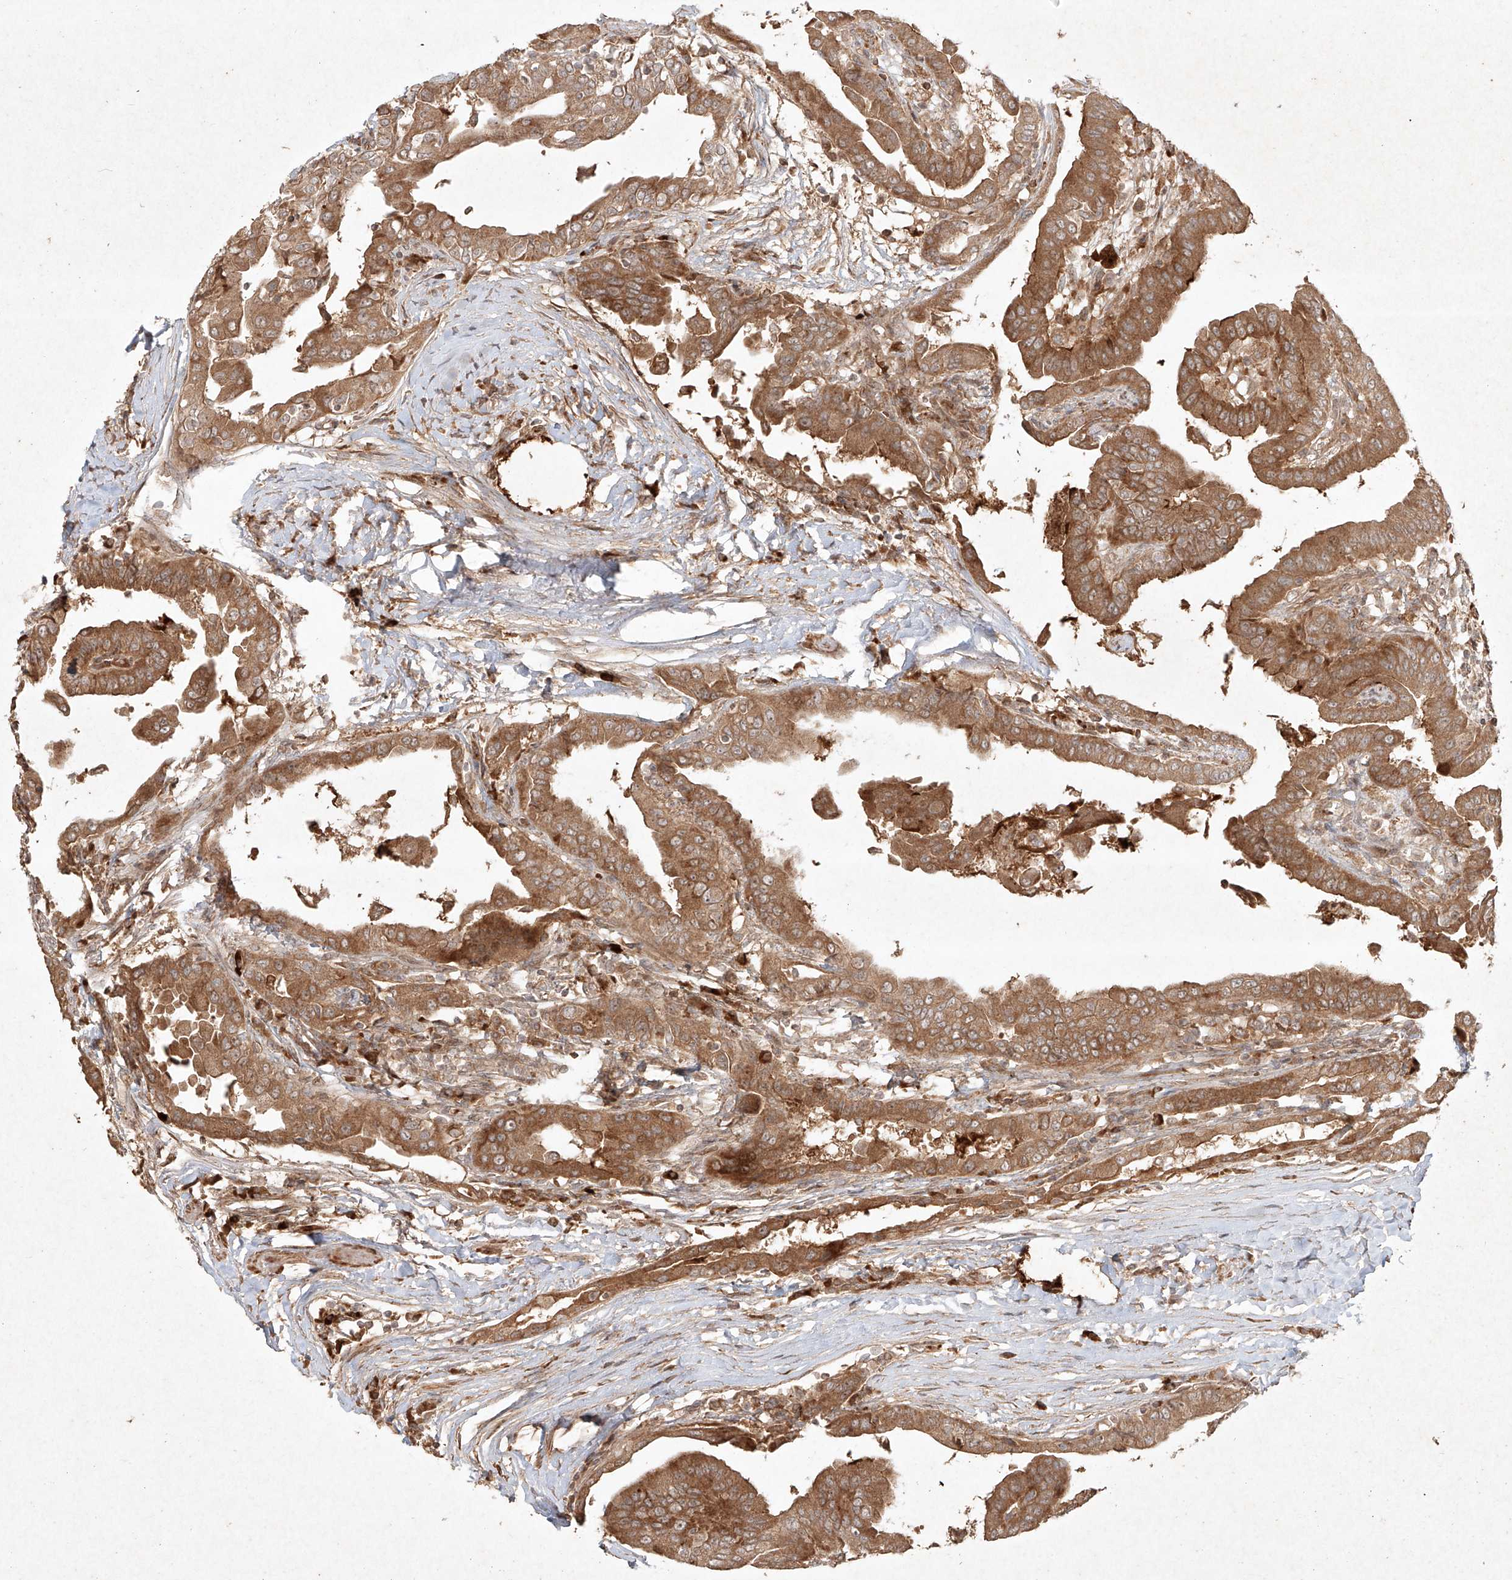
{"staining": {"intensity": "moderate", "quantity": ">75%", "location": "cytoplasmic/membranous"}, "tissue": "thyroid cancer", "cell_type": "Tumor cells", "image_type": "cancer", "snomed": [{"axis": "morphology", "description": "Papillary adenocarcinoma, NOS"}, {"axis": "topography", "description": "Thyroid gland"}], "caption": "Thyroid cancer (papillary adenocarcinoma) was stained to show a protein in brown. There is medium levels of moderate cytoplasmic/membranous positivity in about >75% of tumor cells.", "gene": "CYYR1", "patient": {"sex": "male", "age": 33}}